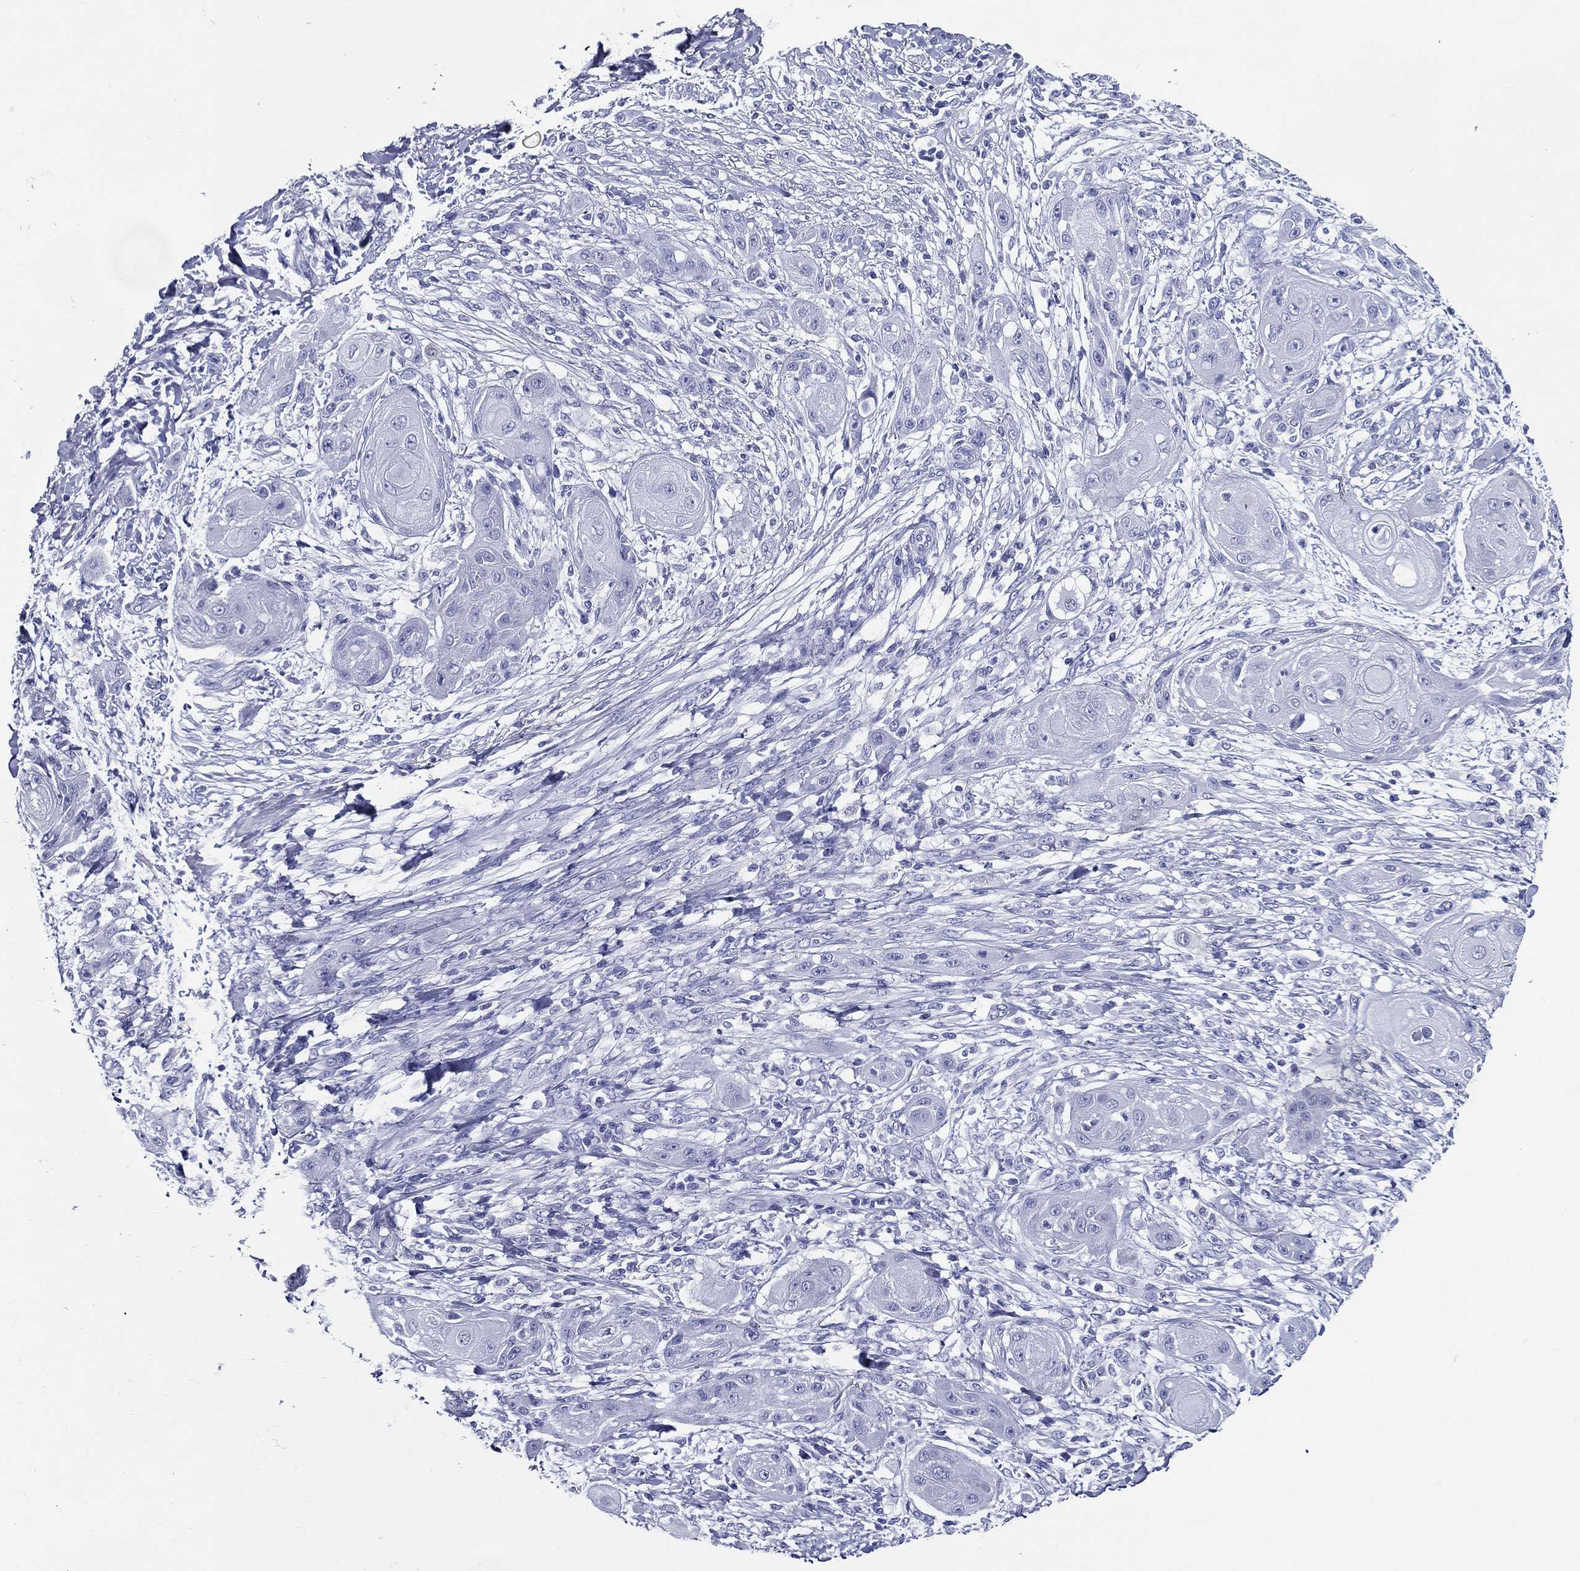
{"staining": {"intensity": "negative", "quantity": "none", "location": "none"}, "tissue": "skin cancer", "cell_type": "Tumor cells", "image_type": "cancer", "snomed": [{"axis": "morphology", "description": "Squamous cell carcinoma, NOS"}, {"axis": "topography", "description": "Skin"}], "caption": "A micrograph of skin squamous cell carcinoma stained for a protein displays no brown staining in tumor cells.", "gene": "ACE2", "patient": {"sex": "male", "age": 62}}